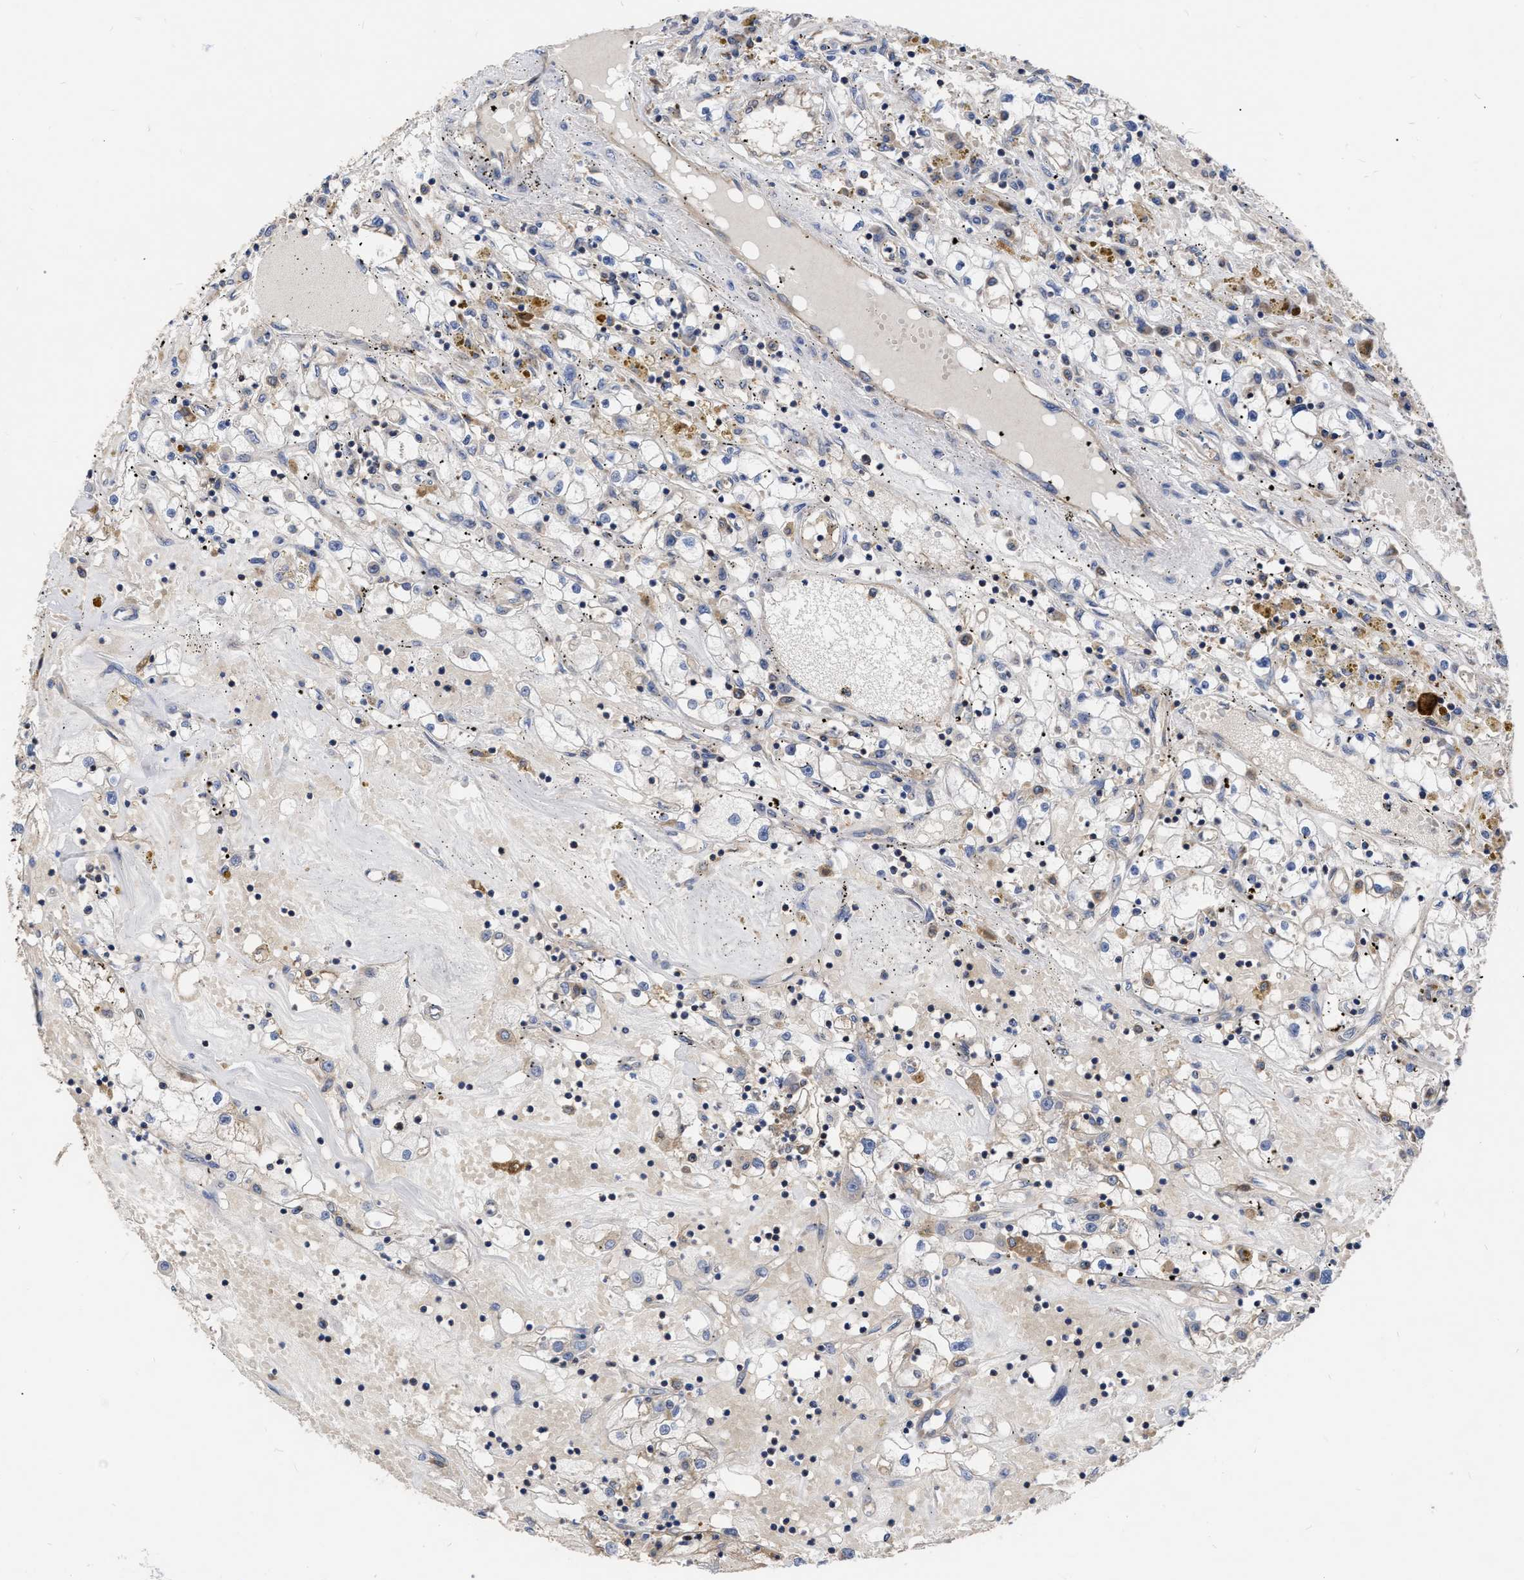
{"staining": {"intensity": "weak", "quantity": "<25%", "location": "cytoplasmic/membranous"}, "tissue": "renal cancer", "cell_type": "Tumor cells", "image_type": "cancer", "snomed": [{"axis": "morphology", "description": "Adenocarcinoma, NOS"}, {"axis": "topography", "description": "Kidney"}], "caption": "This is an IHC photomicrograph of human renal cancer. There is no expression in tumor cells.", "gene": "CDKN2C", "patient": {"sex": "male", "age": 56}}